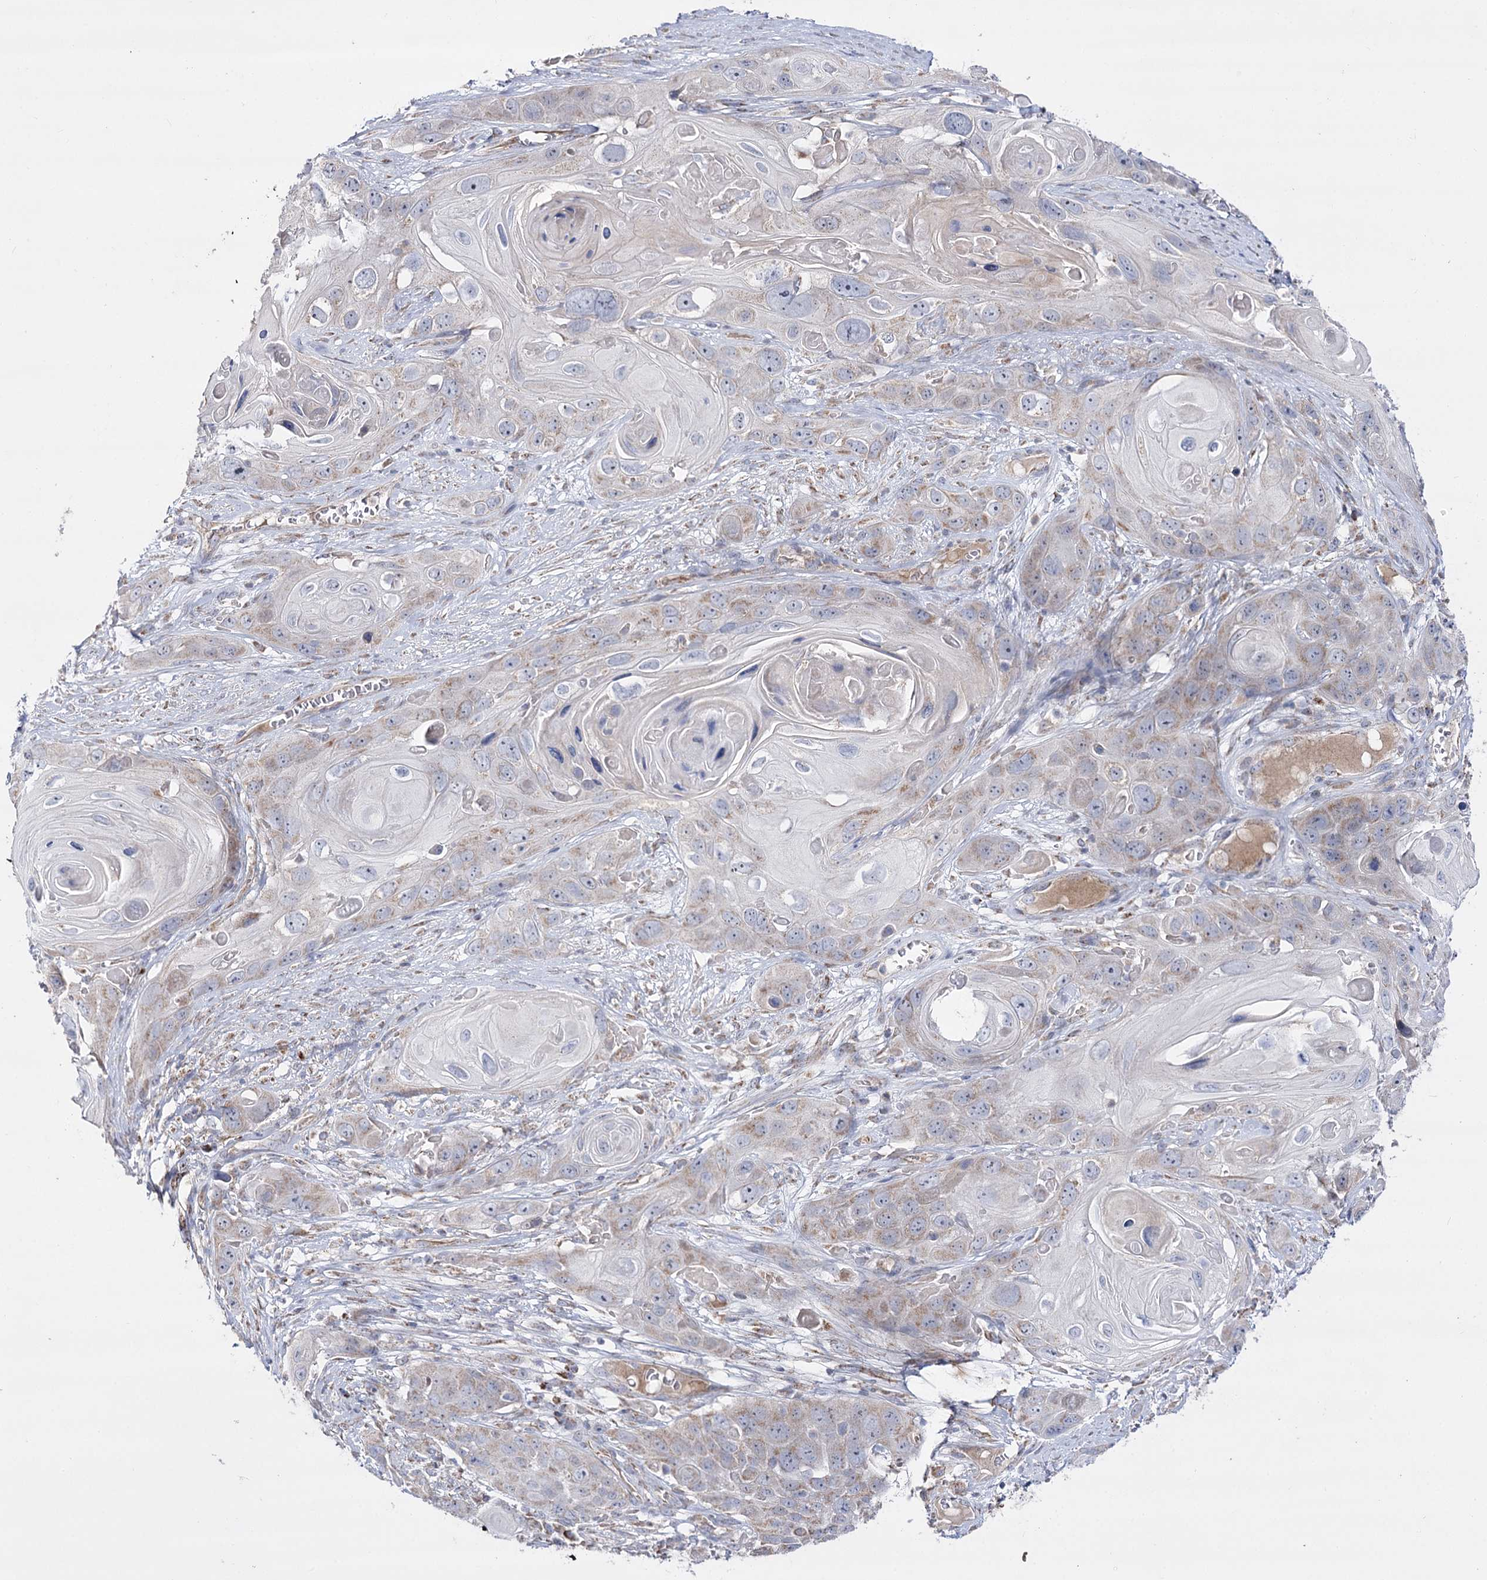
{"staining": {"intensity": "weak", "quantity": "<25%", "location": "cytoplasmic/membranous"}, "tissue": "skin cancer", "cell_type": "Tumor cells", "image_type": "cancer", "snomed": [{"axis": "morphology", "description": "Squamous cell carcinoma, NOS"}, {"axis": "topography", "description": "Skin"}], "caption": "This is an immunohistochemistry micrograph of human skin squamous cell carcinoma. There is no staining in tumor cells.", "gene": "NADK2", "patient": {"sex": "male", "age": 55}}